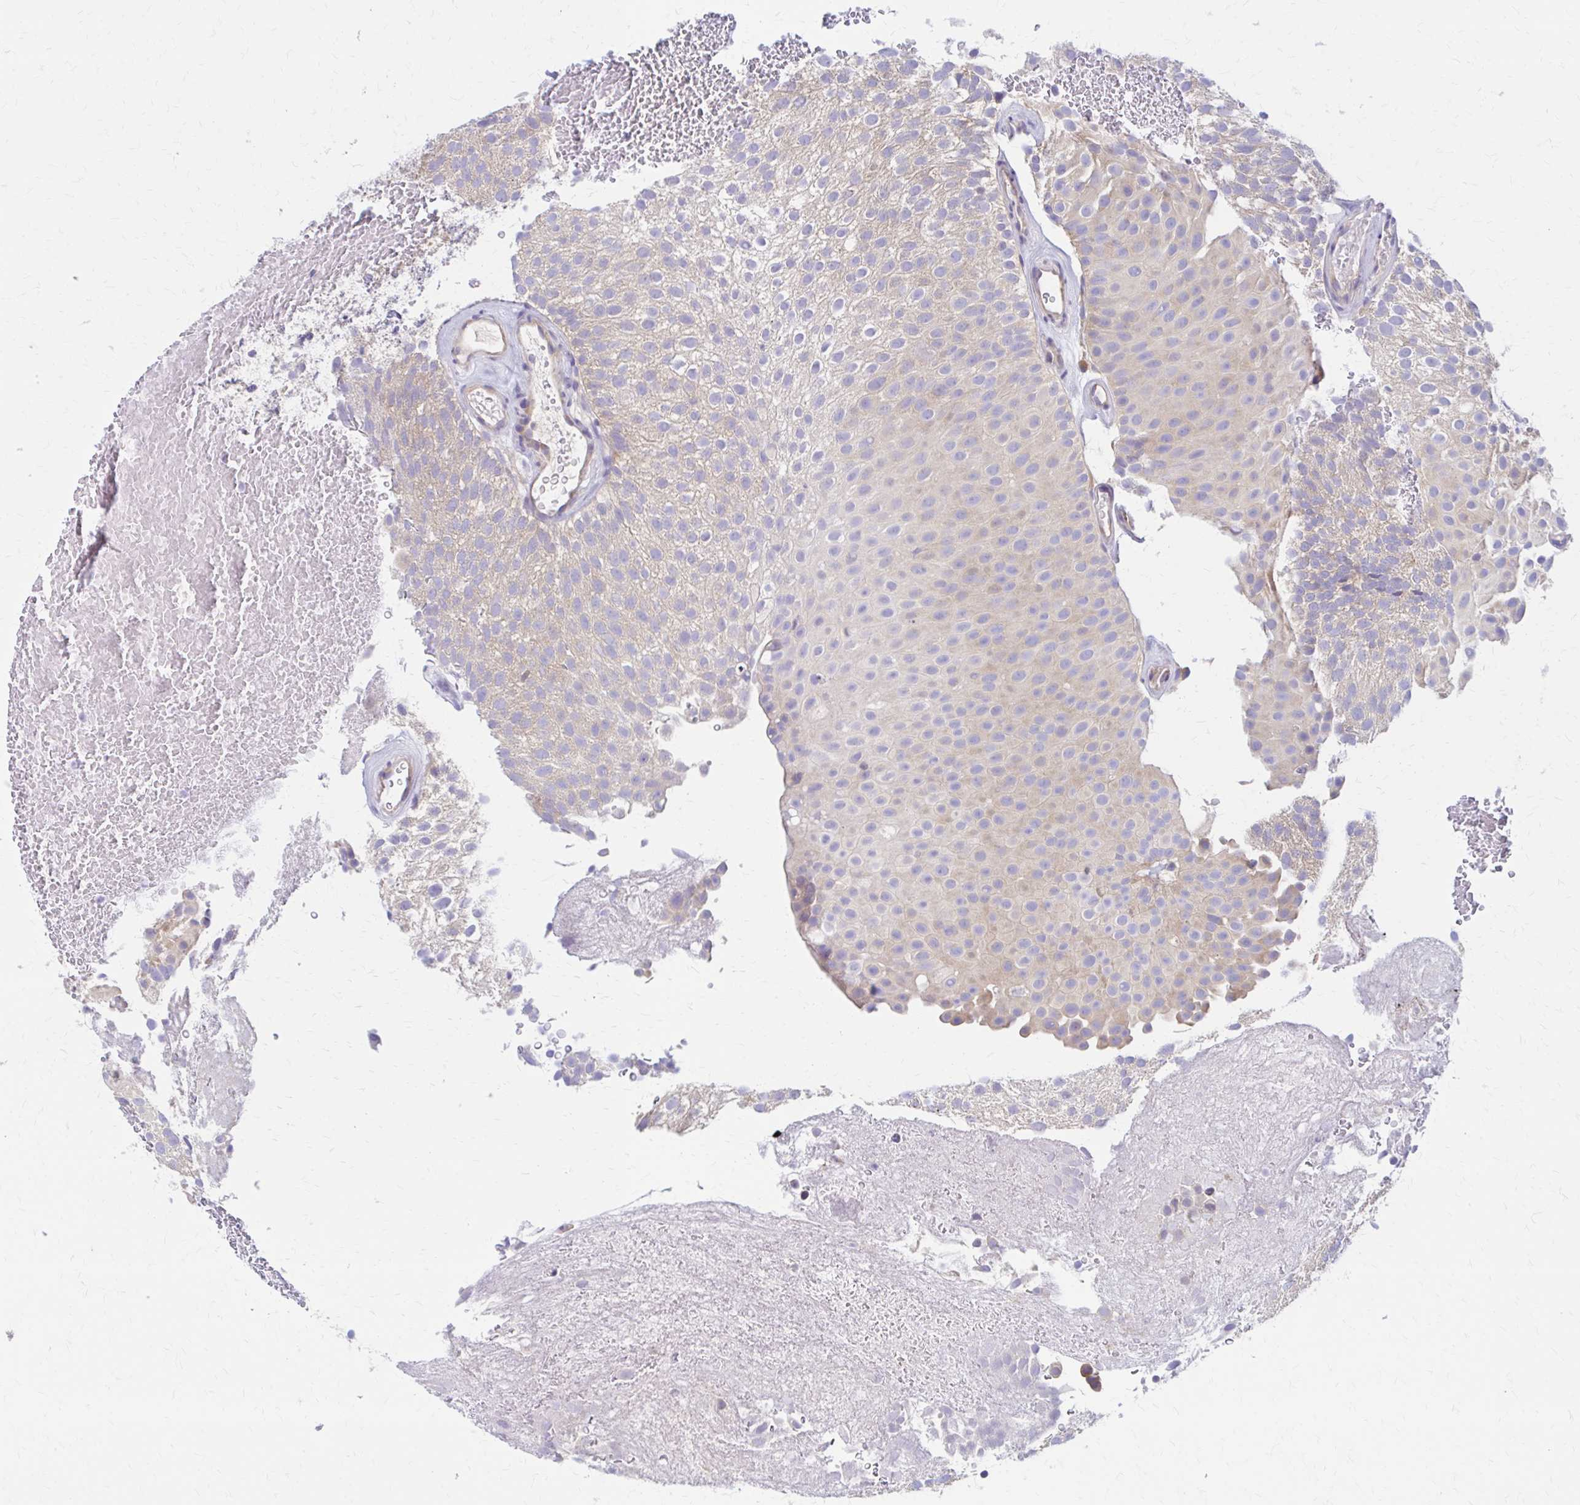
{"staining": {"intensity": "weak", "quantity": "<25%", "location": "cytoplasmic/membranous"}, "tissue": "urothelial cancer", "cell_type": "Tumor cells", "image_type": "cancer", "snomed": [{"axis": "morphology", "description": "Urothelial carcinoma, Low grade"}, {"axis": "topography", "description": "Urinary bladder"}], "caption": "A high-resolution histopathology image shows immunohistochemistry (IHC) staining of urothelial cancer, which shows no significant positivity in tumor cells.", "gene": "RPL27A", "patient": {"sex": "male", "age": 78}}